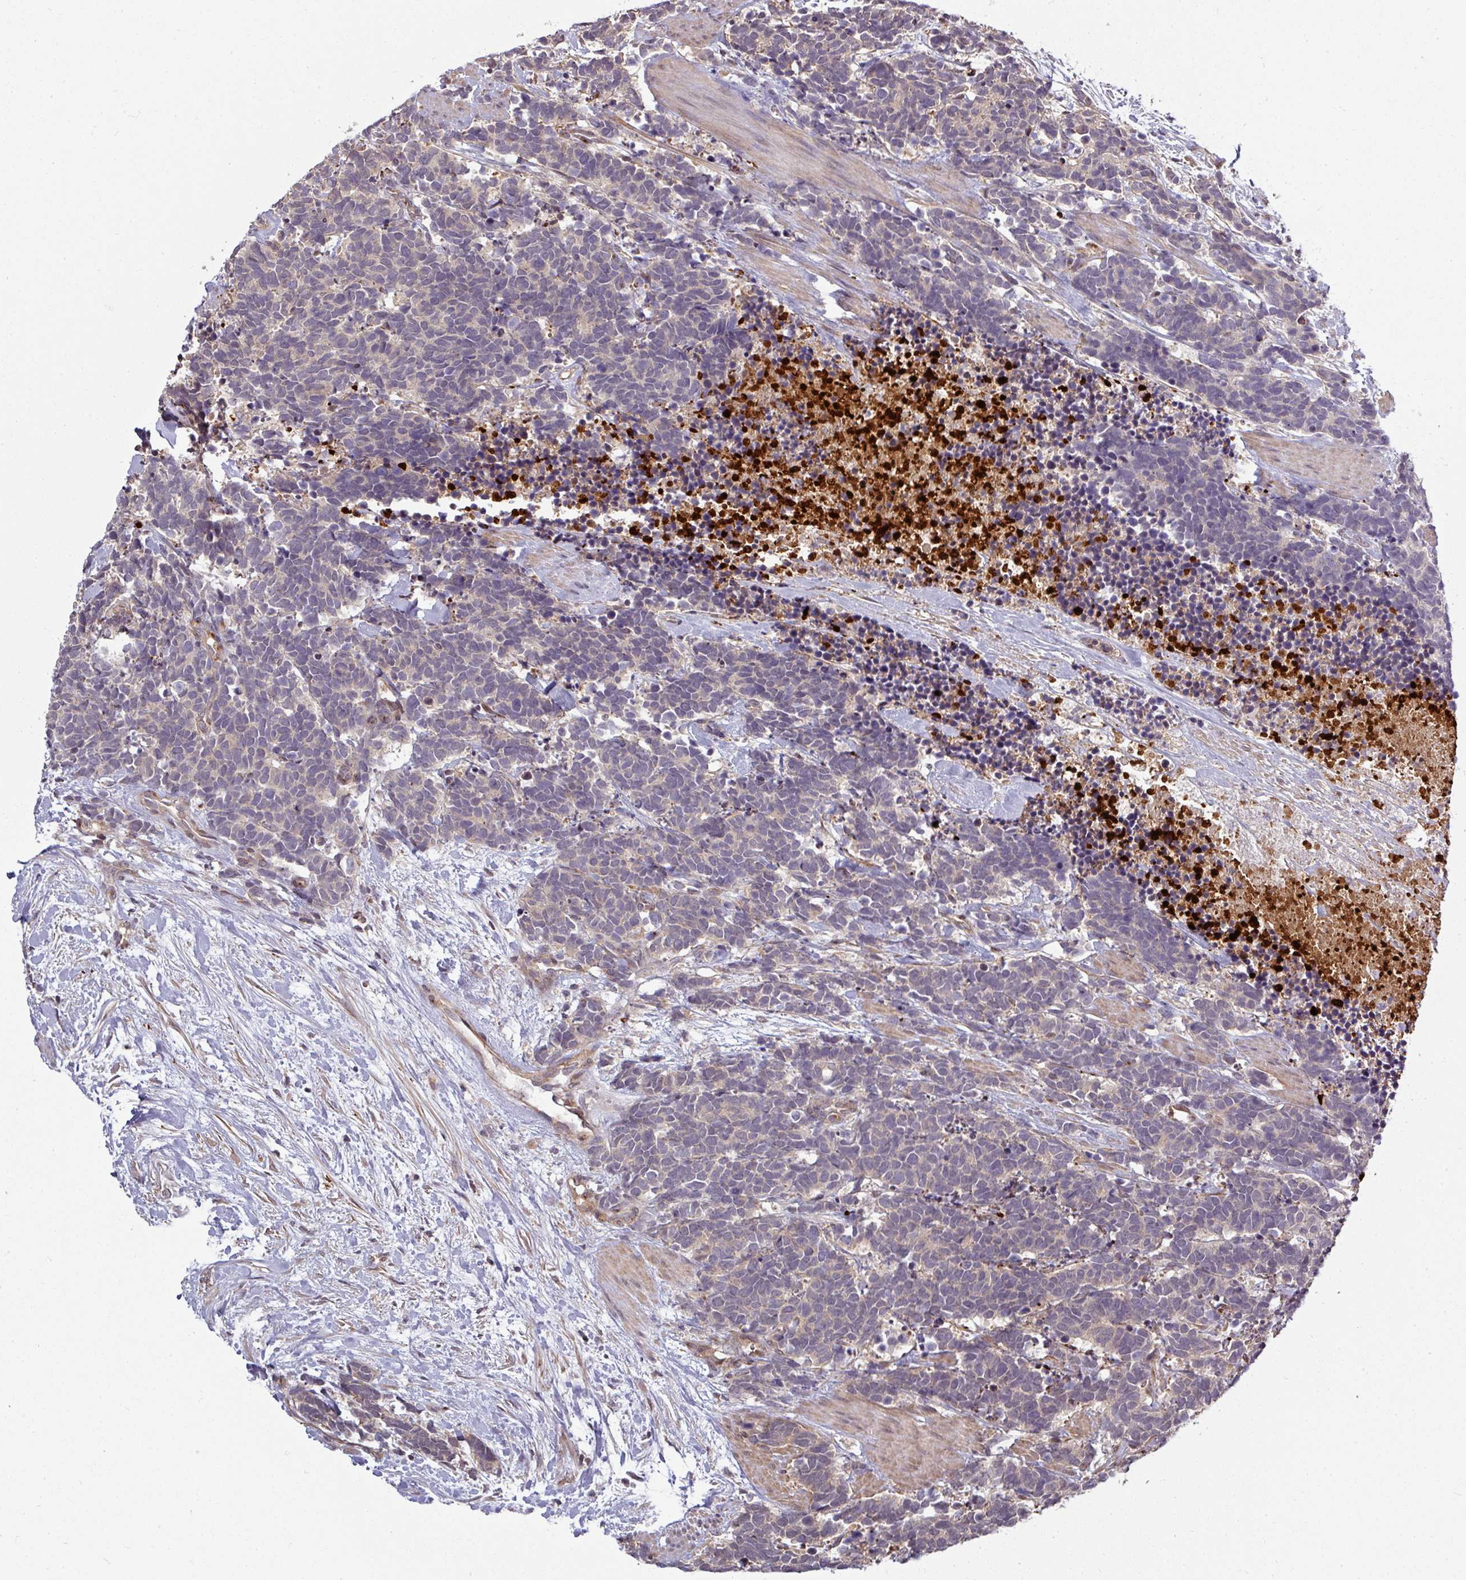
{"staining": {"intensity": "weak", "quantity": "<25%", "location": "cytoplasmic/membranous"}, "tissue": "carcinoid", "cell_type": "Tumor cells", "image_type": "cancer", "snomed": [{"axis": "morphology", "description": "Carcinoma, NOS"}, {"axis": "morphology", "description": "Carcinoid, malignant, NOS"}, {"axis": "topography", "description": "Prostate"}], "caption": "The image demonstrates no staining of tumor cells in carcinoid.", "gene": "TUSC3", "patient": {"sex": "male", "age": 57}}